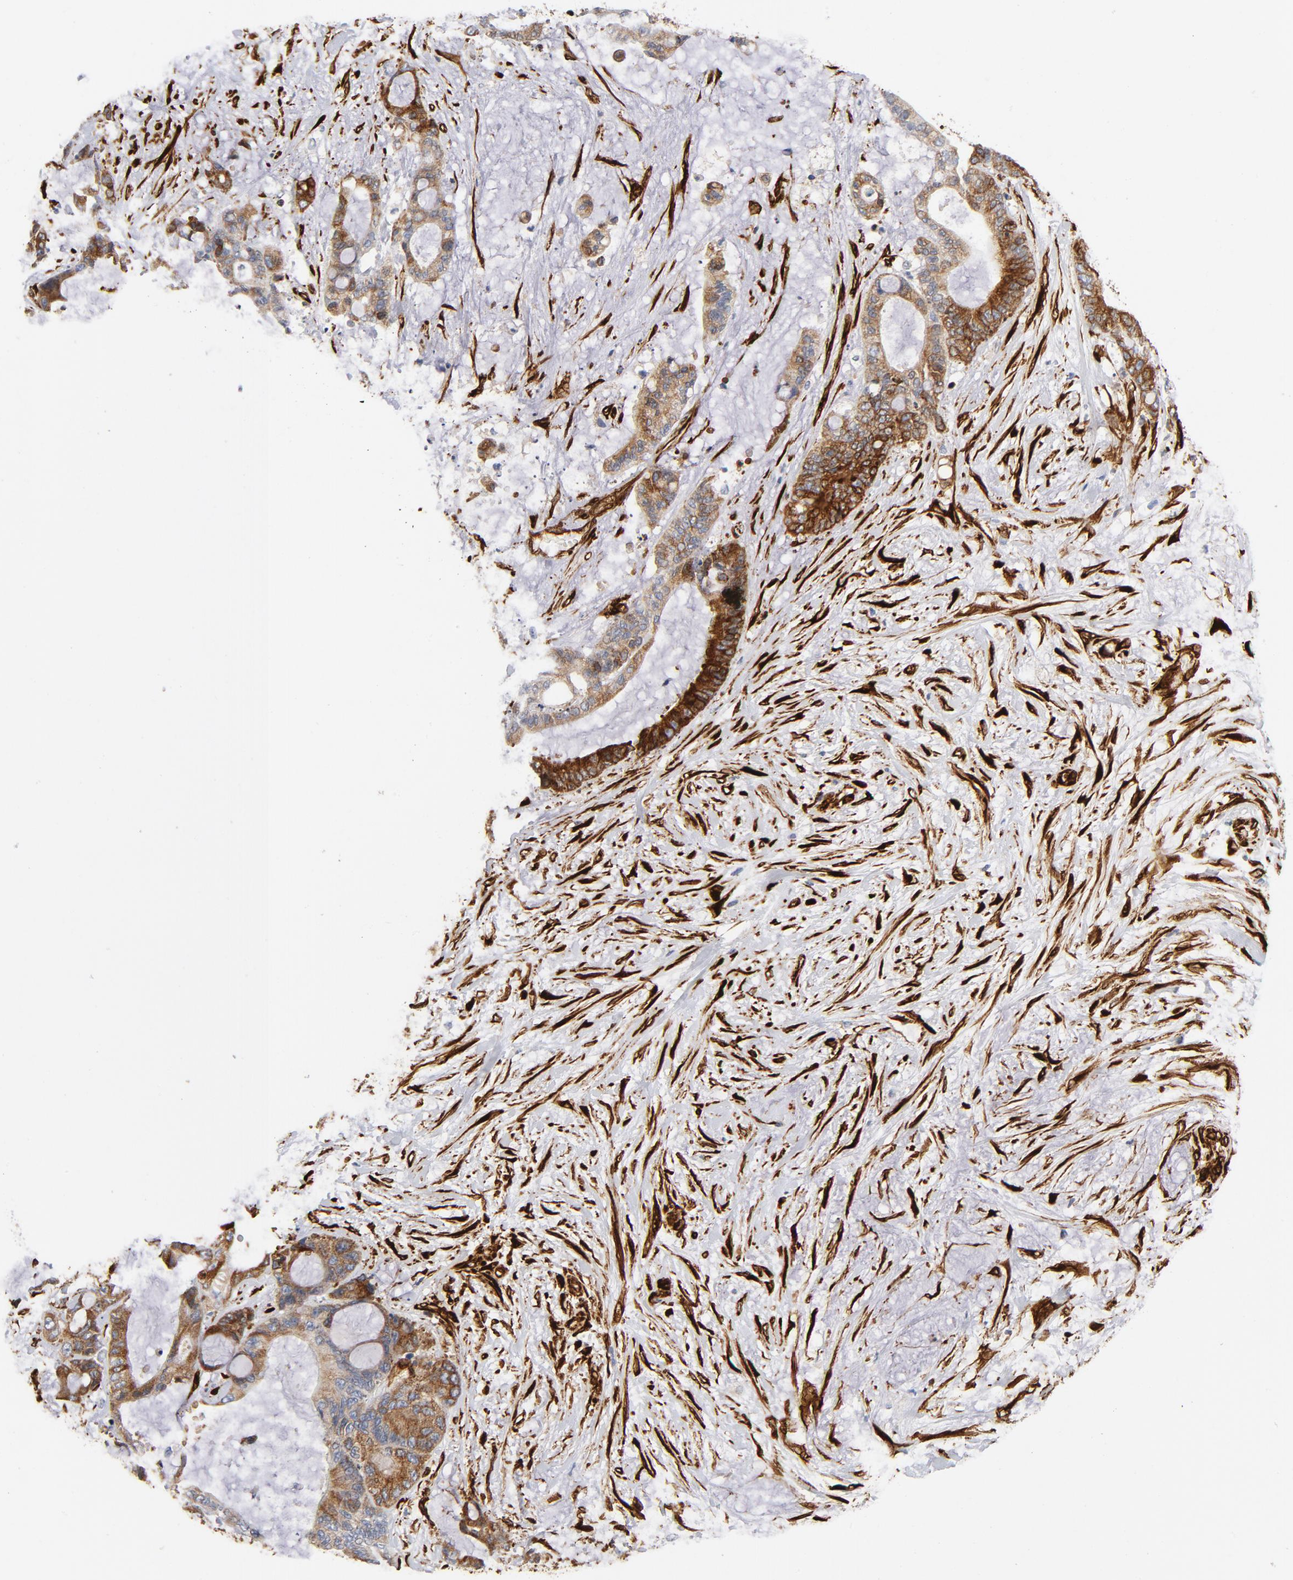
{"staining": {"intensity": "strong", "quantity": ">75%", "location": "cytoplasmic/membranous"}, "tissue": "liver cancer", "cell_type": "Tumor cells", "image_type": "cancer", "snomed": [{"axis": "morphology", "description": "Cholangiocarcinoma"}, {"axis": "topography", "description": "Liver"}], "caption": "Strong cytoplasmic/membranous expression for a protein is appreciated in about >75% of tumor cells of liver cancer (cholangiocarcinoma) using immunohistochemistry.", "gene": "SERPINH1", "patient": {"sex": "female", "age": 73}}